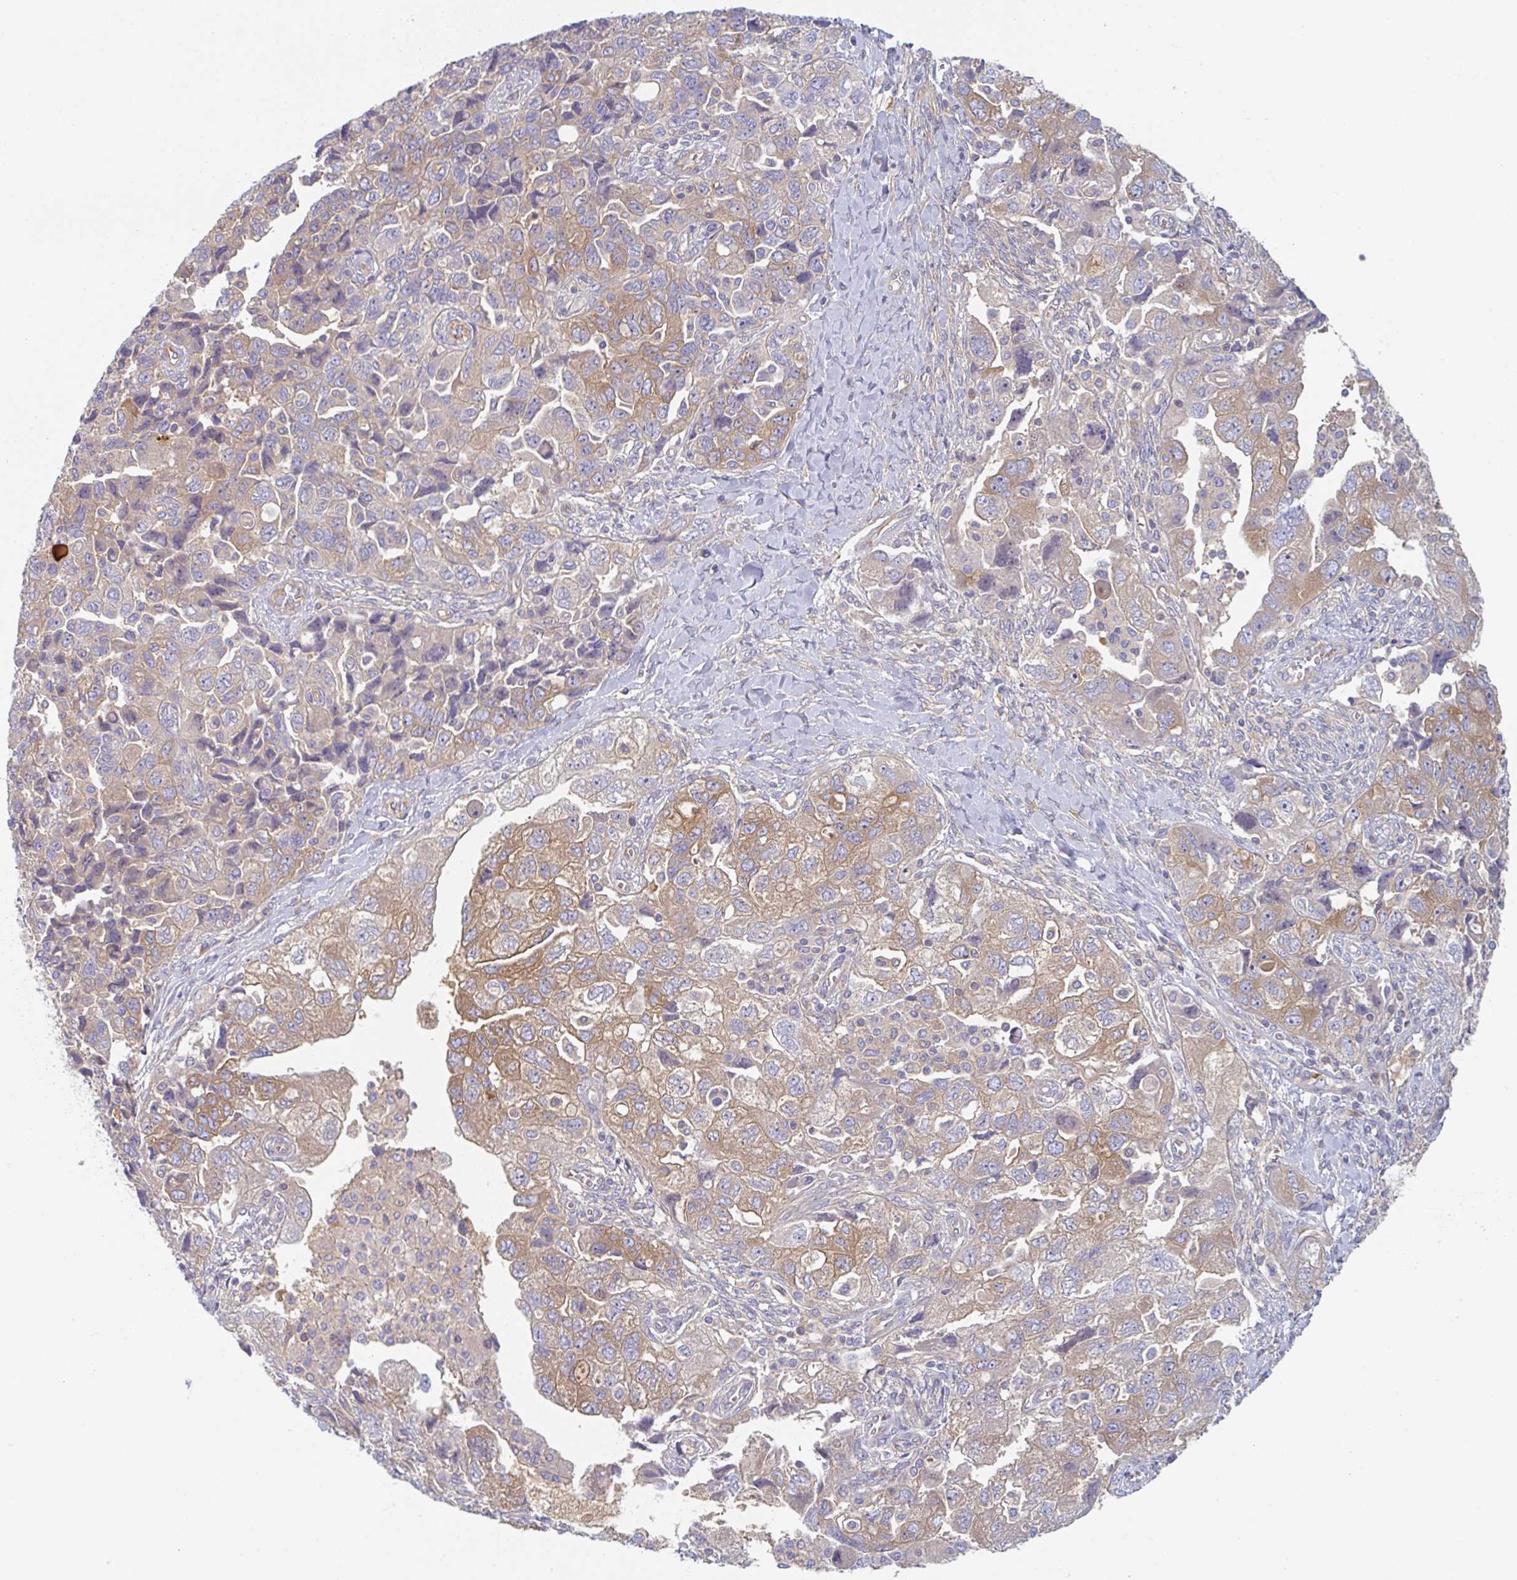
{"staining": {"intensity": "moderate", "quantity": "25%-75%", "location": "cytoplasmic/membranous"}, "tissue": "ovarian cancer", "cell_type": "Tumor cells", "image_type": "cancer", "snomed": [{"axis": "morphology", "description": "Carcinoma, NOS"}, {"axis": "morphology", "description": "Cystadenocarcinoma, serous, NOS"}, {"axis": "topography", "description": "Ovary"}], "caption": "Moderate cytoplasmic/membranous staining for a protein is identified in approximately 25%-75% of tumor cells of ovarian cancer (carcinoma) using IHC.", "gene": "AMPD2", "patient": {"sex": "female", "age": 69}}